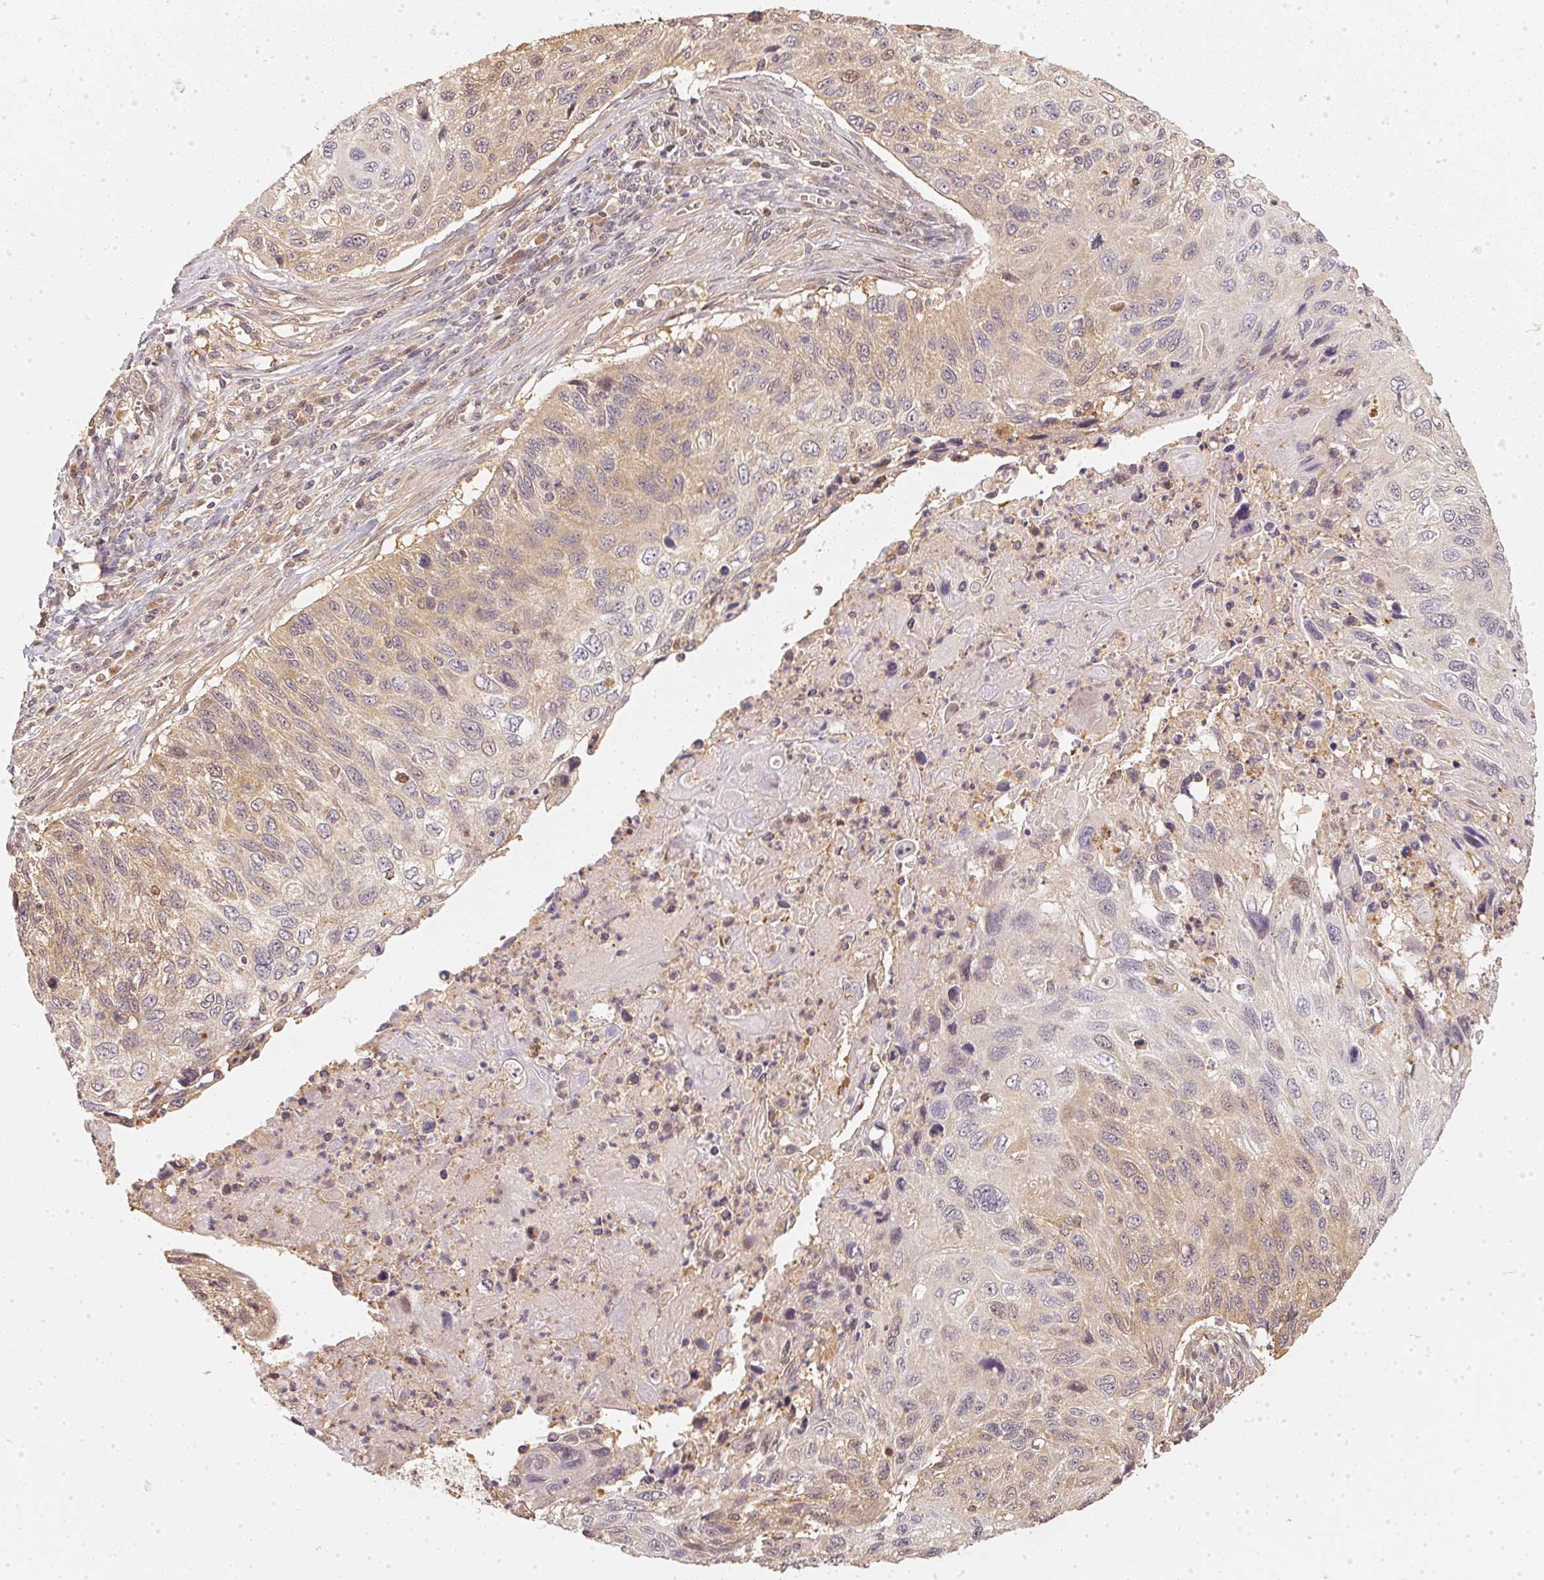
{"staining": {"intensity": "weak", "quantity": "25%-75%", "location": "cytoplasmic/membranous"}, "tissue": "cervical cancer", "cell_type": "Tumor cells", "image_type": "cancer", "snomed": [{"axis": "morphology", "description": "Squamous cell carcinoma, NOS"}, {"axis": "topography", "description": "Cervix"}], "caption": "A histopathology image of squamous cell carcinoma (cervical) stained for a protein reveals weak cytoplasmic/membranous brown staining in tumor cells.", "gene": "BLMH", "patient": {"sex": "female", "age": 70}}